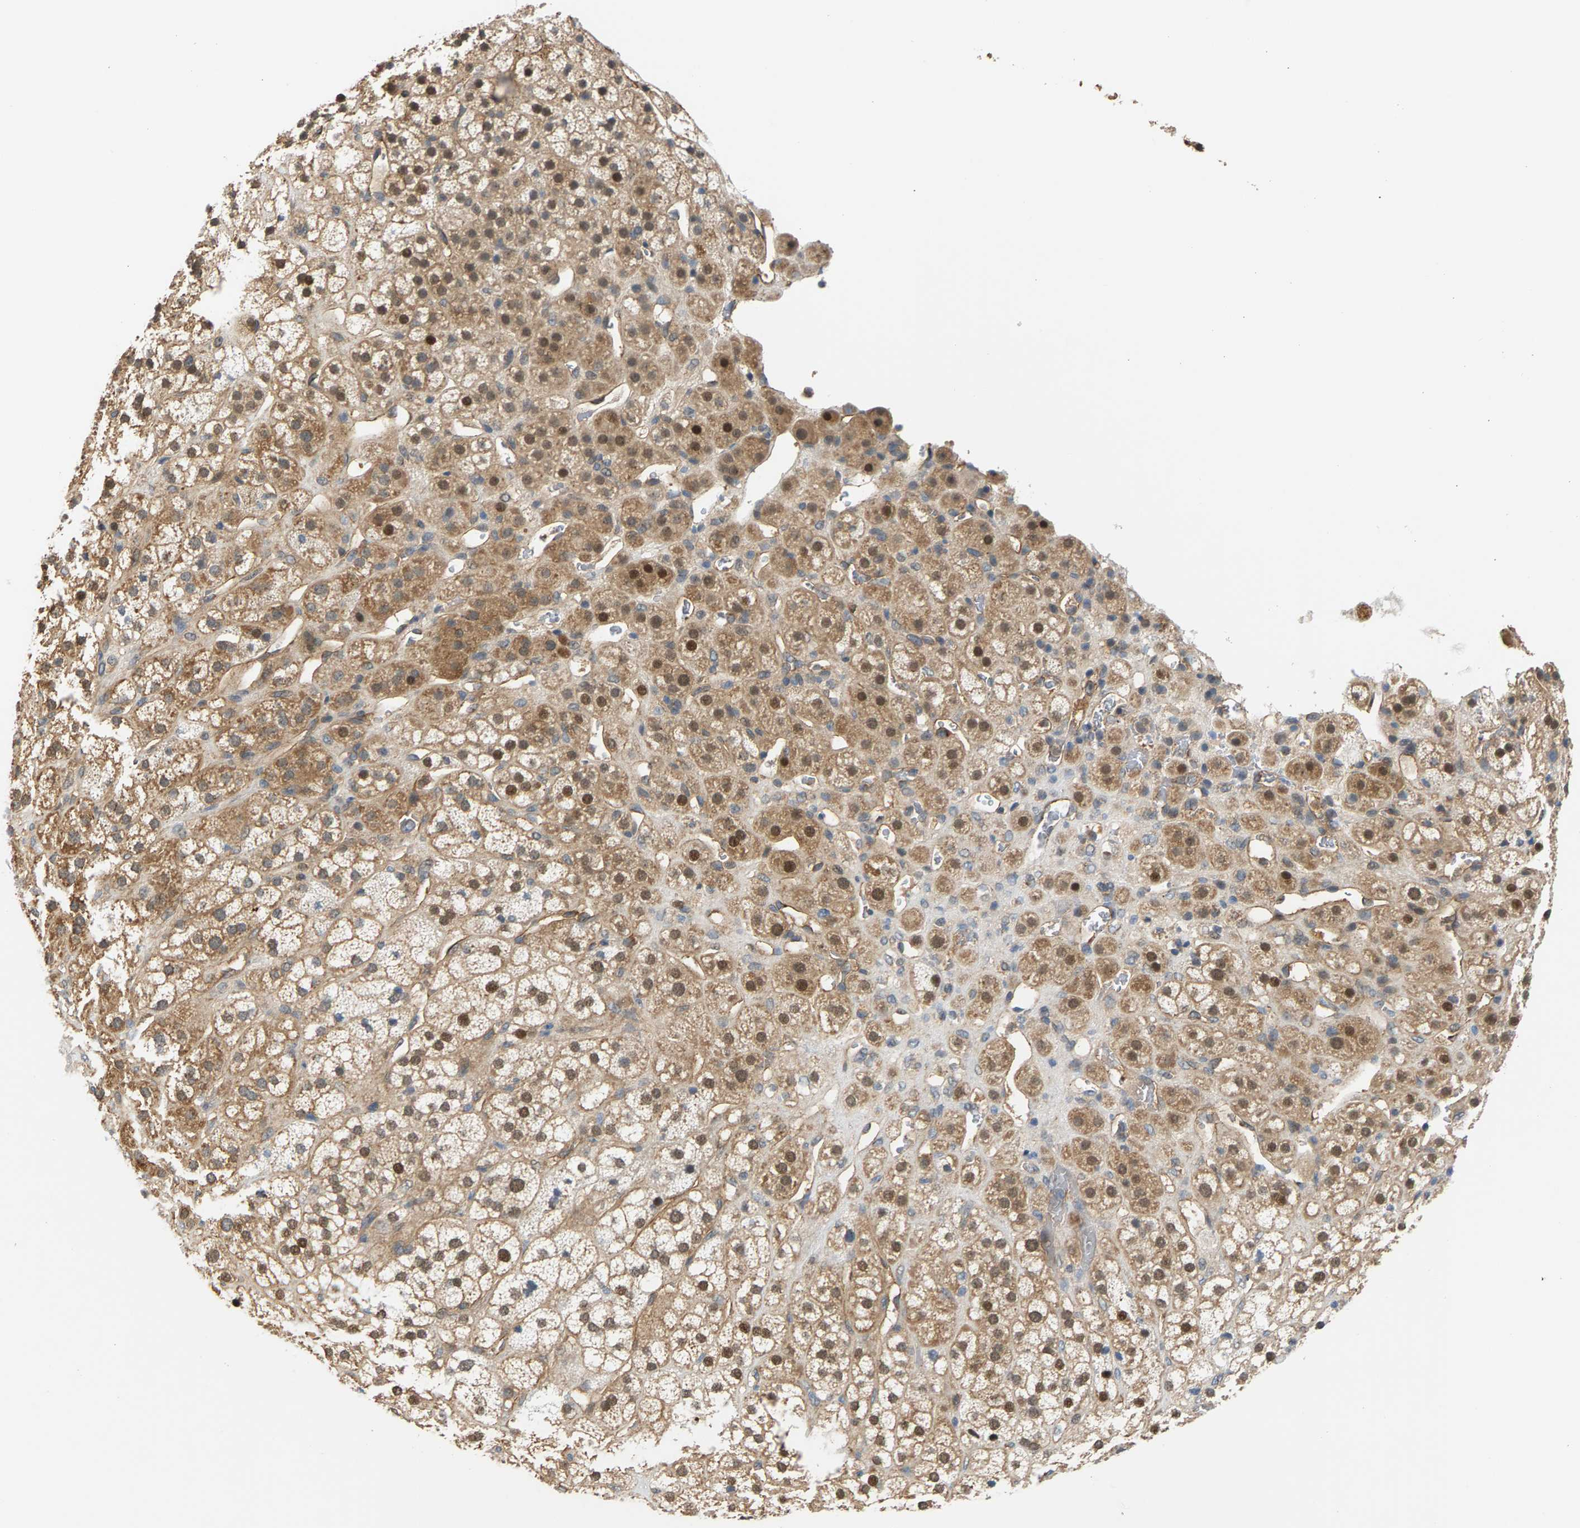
{"staining": {"intensity": "strong", "quantity": ">75%", "location": "cytoplasmic/membranous,nuclear"}, "tissue": "adrenal gland", "cell_type": "Glandular cells", "image_type": "normal", "snomed": [{"axis": "morphology", "description": "Normal tissue, NOS"}, {"axis": "topography", "description": "Adrenal gland"}], "caption": "Adrenal gland stained with immunohistochemistry demonstrates strong cytoplasmic/membranous,nuclear positivity in about >75% of glandular cells.", "gene": "KRTAP27", "patient": {"sex": "male", "age": 56}}